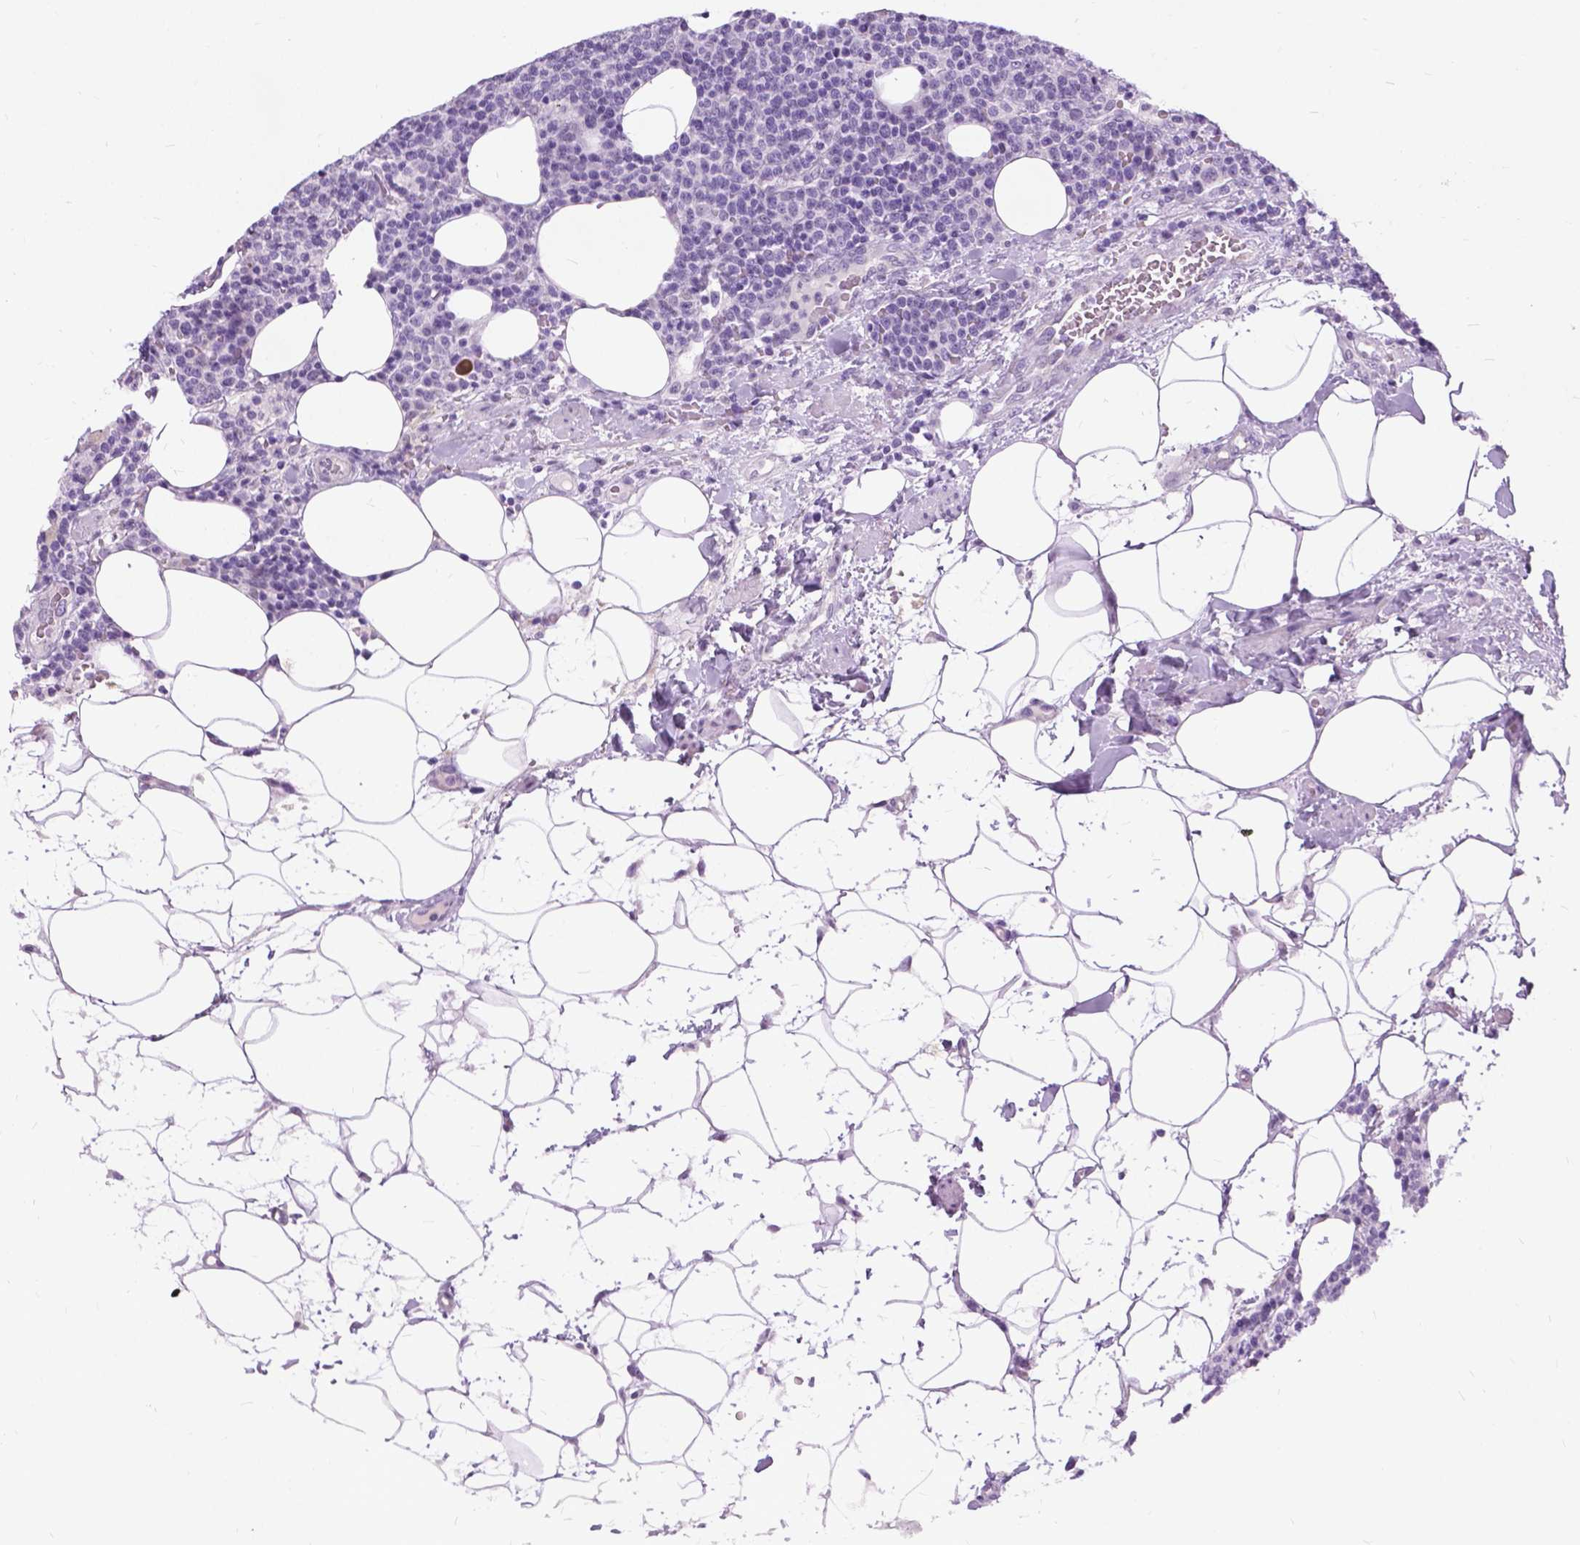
{"staining": {"intensity": "negative", "quantity": "none", "location": "none"}, "tissue": "lymphoma", "cell_type": "Tumor cells", "image_type": "cancer", "snomed": [{"axis": "morphology", "description": "Malignant lymphoma, non-Hodgkin's type, High grade"}, {"axis": "topography", "description": "Lymph node"}], "caption": "Tumor cells are negative for protein expression in human malignant lymphoma, non-Hodgkin's type (high-grade).", "gene": "PROB1", "patient": {"sex": "male", "age": 61}}